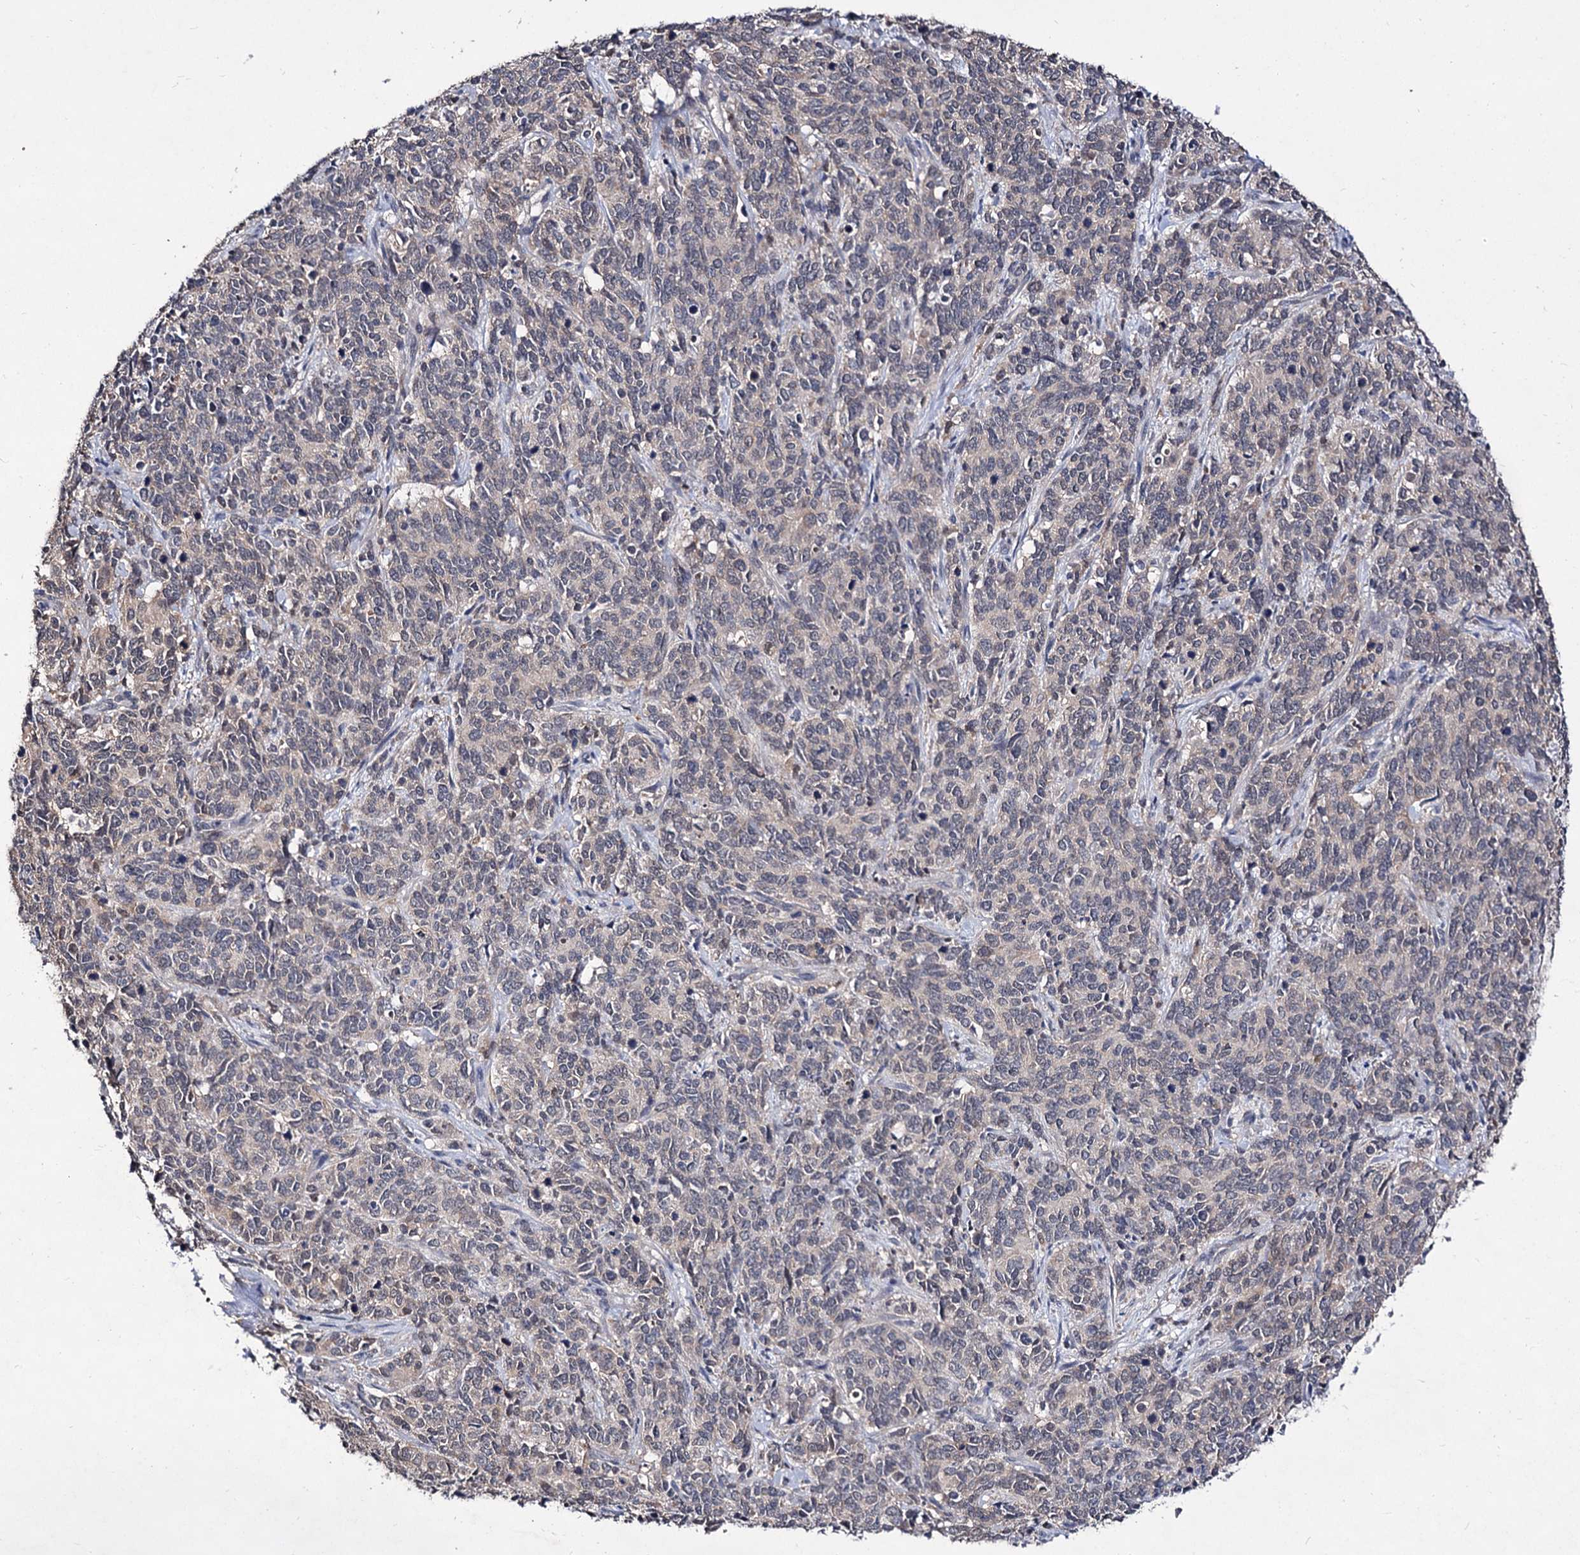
{"staining": {"intensity": "negative", "quantity": "none", "location": "none"}, "tissue": "cervical cancer", "cell_type": "Tumor cells", "image_type": "cancer", "snomed": [{"axis": "morphology", "description": "Squamous cell carcinoma, NOS"}, {"axis": "topography", "description": "Cervix"}], "caption": "IHC micrograph of human cervical squamous cell carcinoma stained for a protein (brown), which shows no expression in tumor cells. Nuclei are stained in blue.", "gene": "ACTR6", "patient": {"sex": "female", "age": 60}}